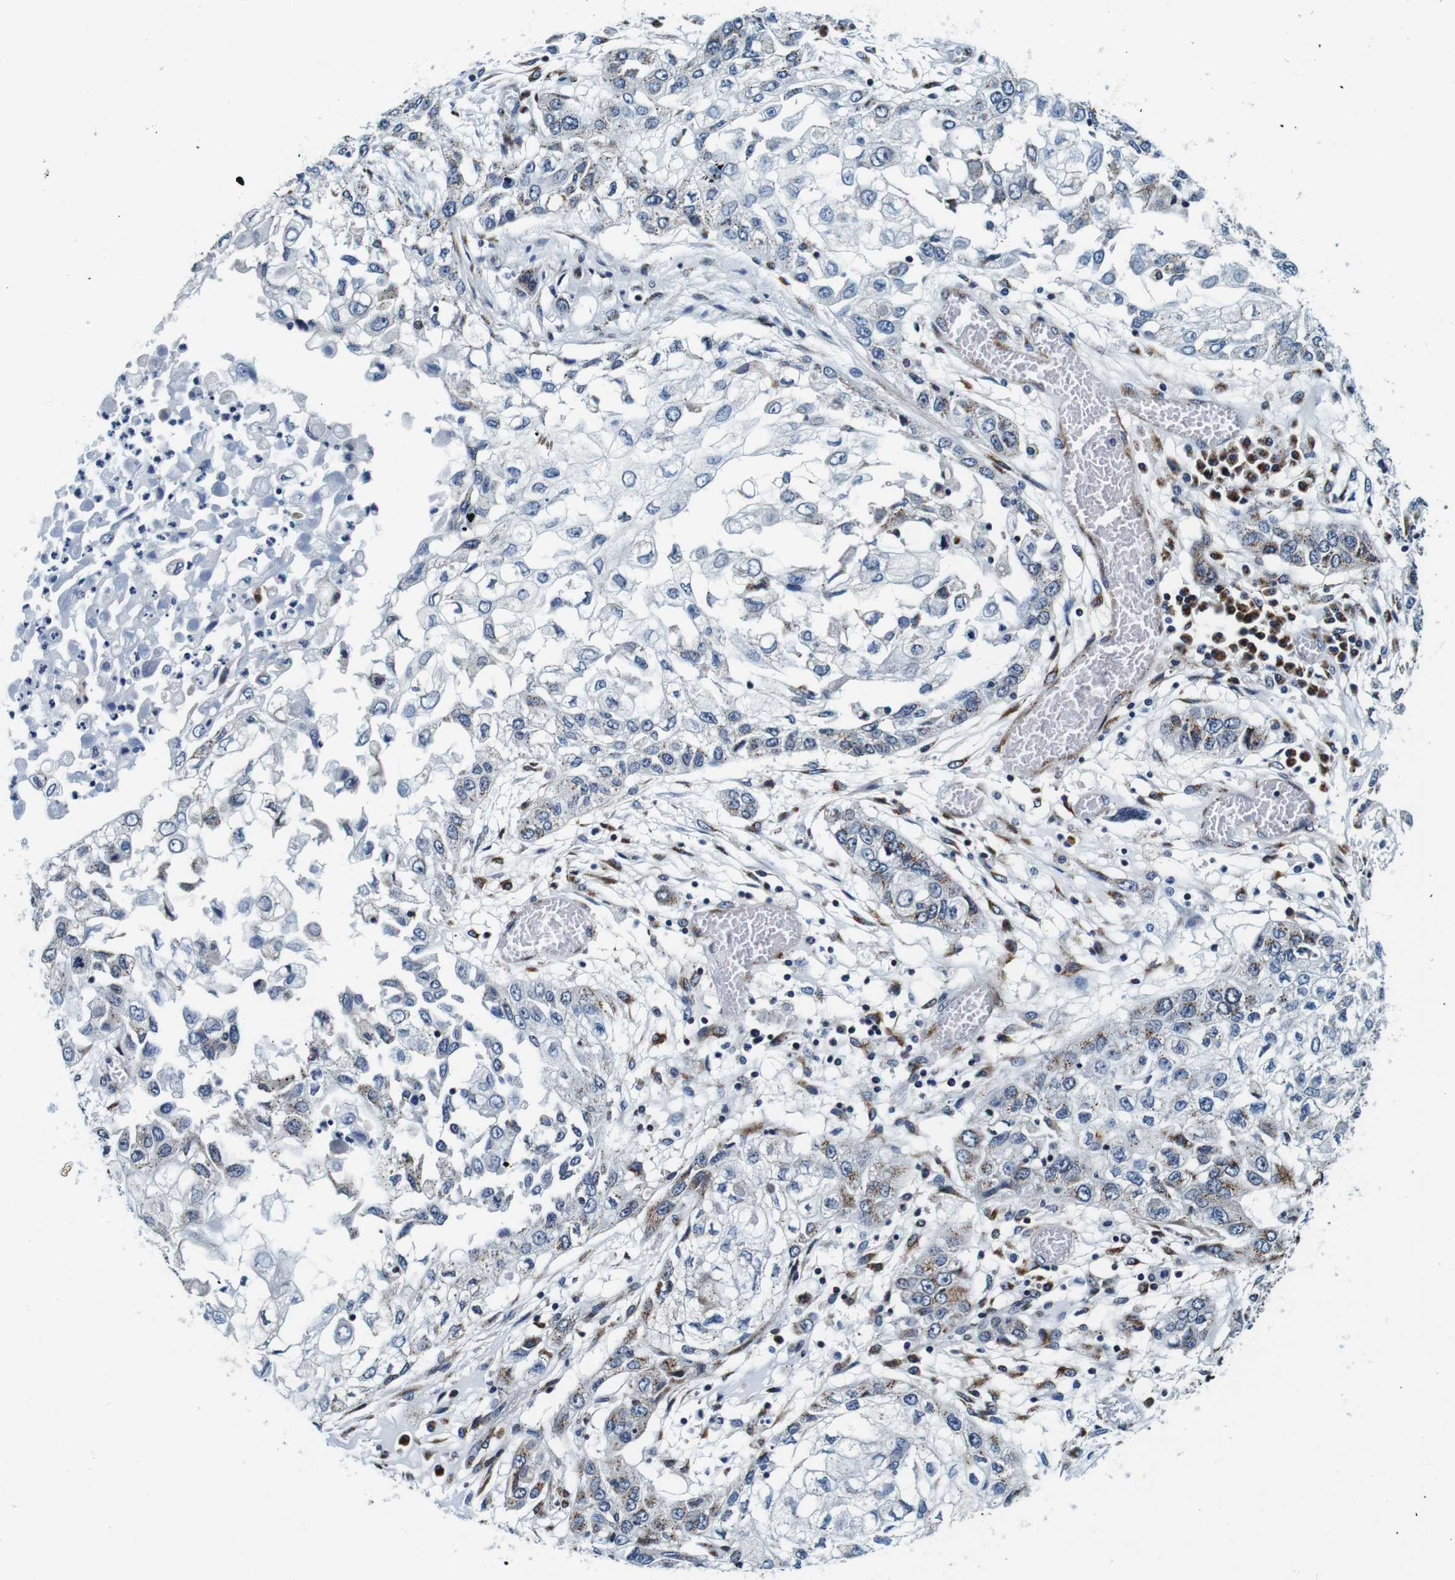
{"staining": {"intensity": "moderate", "quantity": "<25%", "location": "cytoplasmic/membranous"}, "tissue": "lung cancer", "cell_type": "Tumor cells", "image_type": "cancer", "snomed": [{"axis": "morphology", "description": "Squamous cell carcinoma, NOS"}, {"axis": "topography", "description": "Lung"}], "caption": "Protein analysis of lung cancer (squamous cell carcinoma) tissue exhibits moderate cytoplasmic/membranous positivity in approximately <25% of tumor cells.", "gene": "FAR2", "patient": {"sex": "male", "age": 71}}